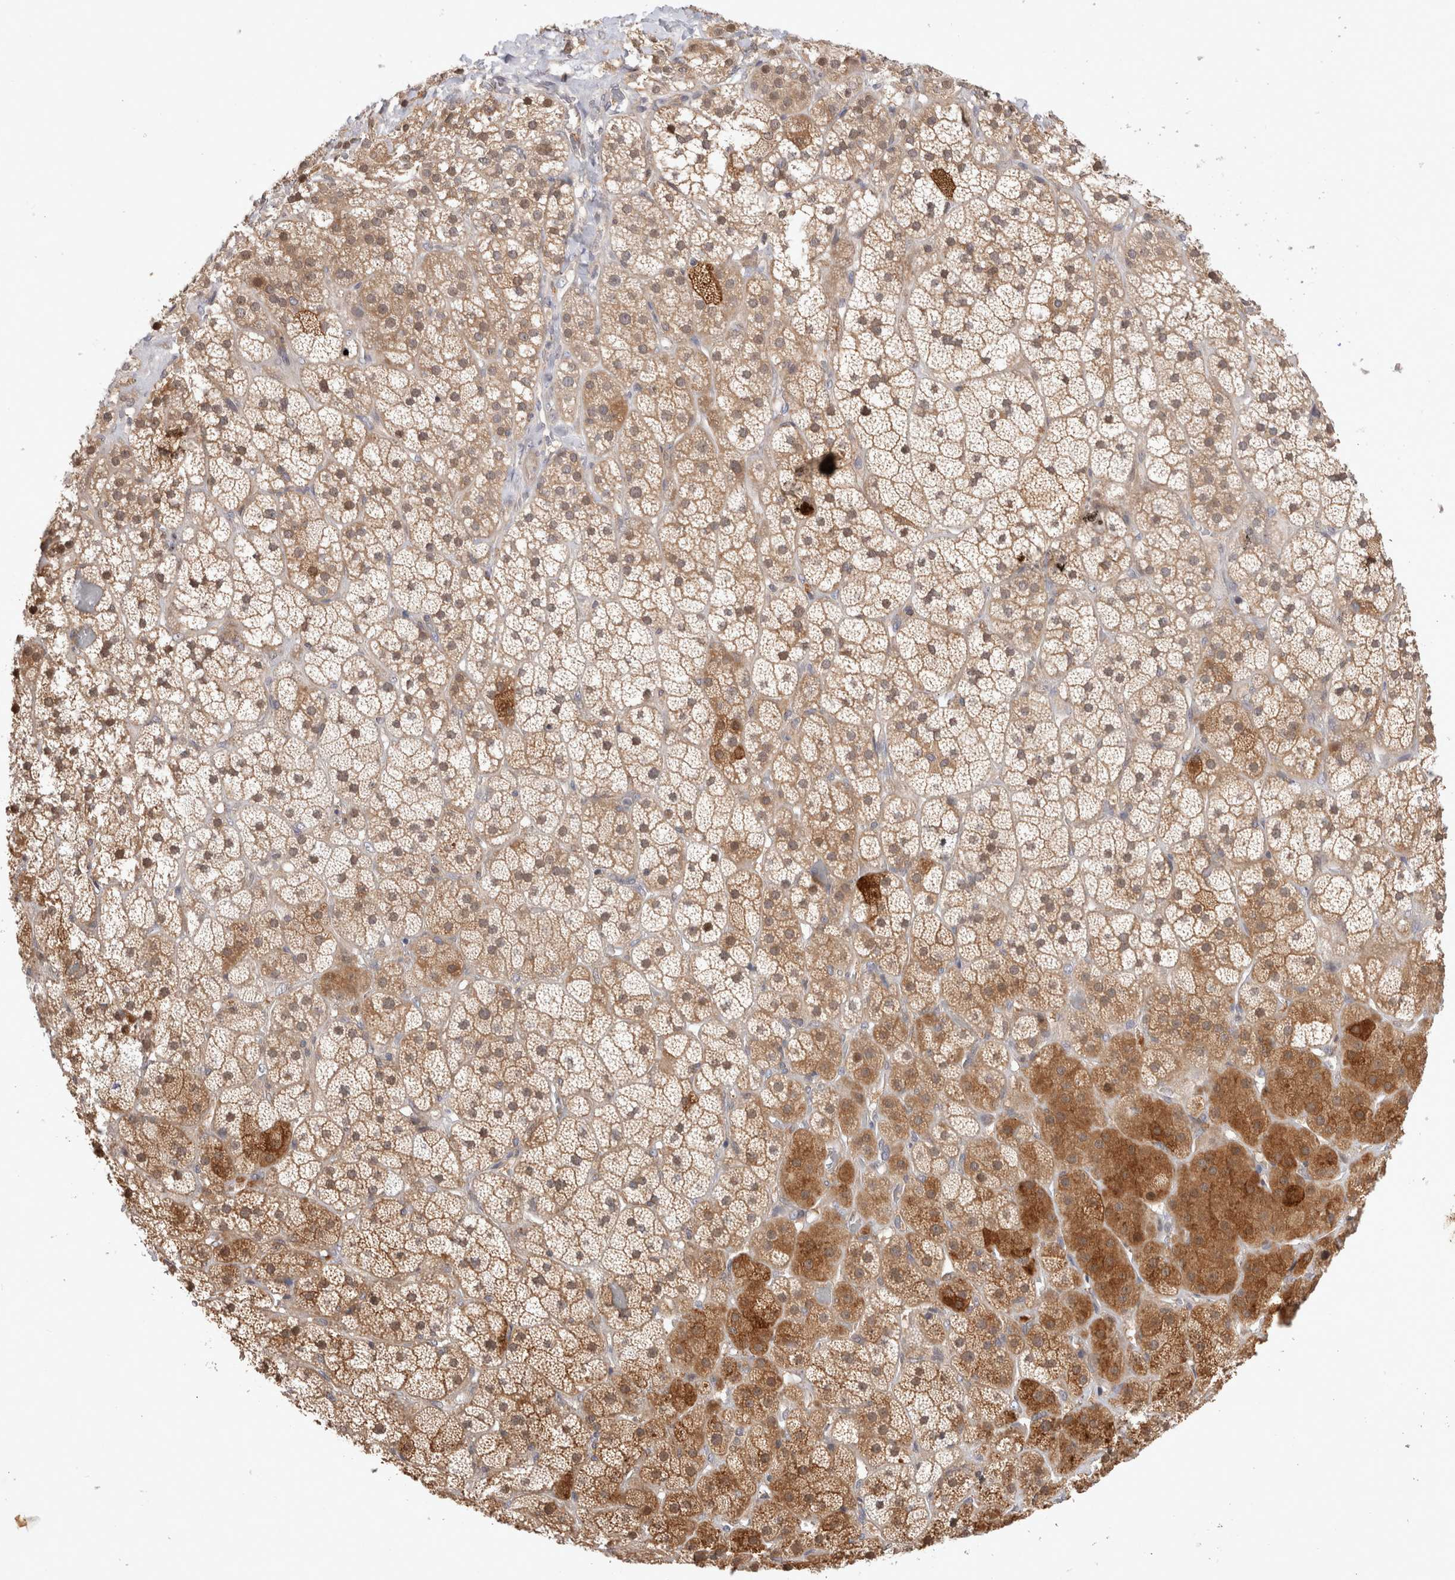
{"staining": {"intensity": "moderate", "quantity": ">75%", "location": "cytoplasmic/membranous,nuclear"}, "tissue": "adrenal gland", "cell_type": "Glandular cells", "image_type": "normal", "snomed": [{"axis": "morphology", "description": "Normal tissue, NOS"}, {"axis": "topography", "description": "Adrenal gland"}], "caption": "About >75% of glandular cells in normal adrenal gland exhibit moderate cytoplasmic/membranous,nuclear protein staining as visualized by brown immunohistochemical staining.", "gene": "HTT", "patient": {"sex": "male", "age": 57}}